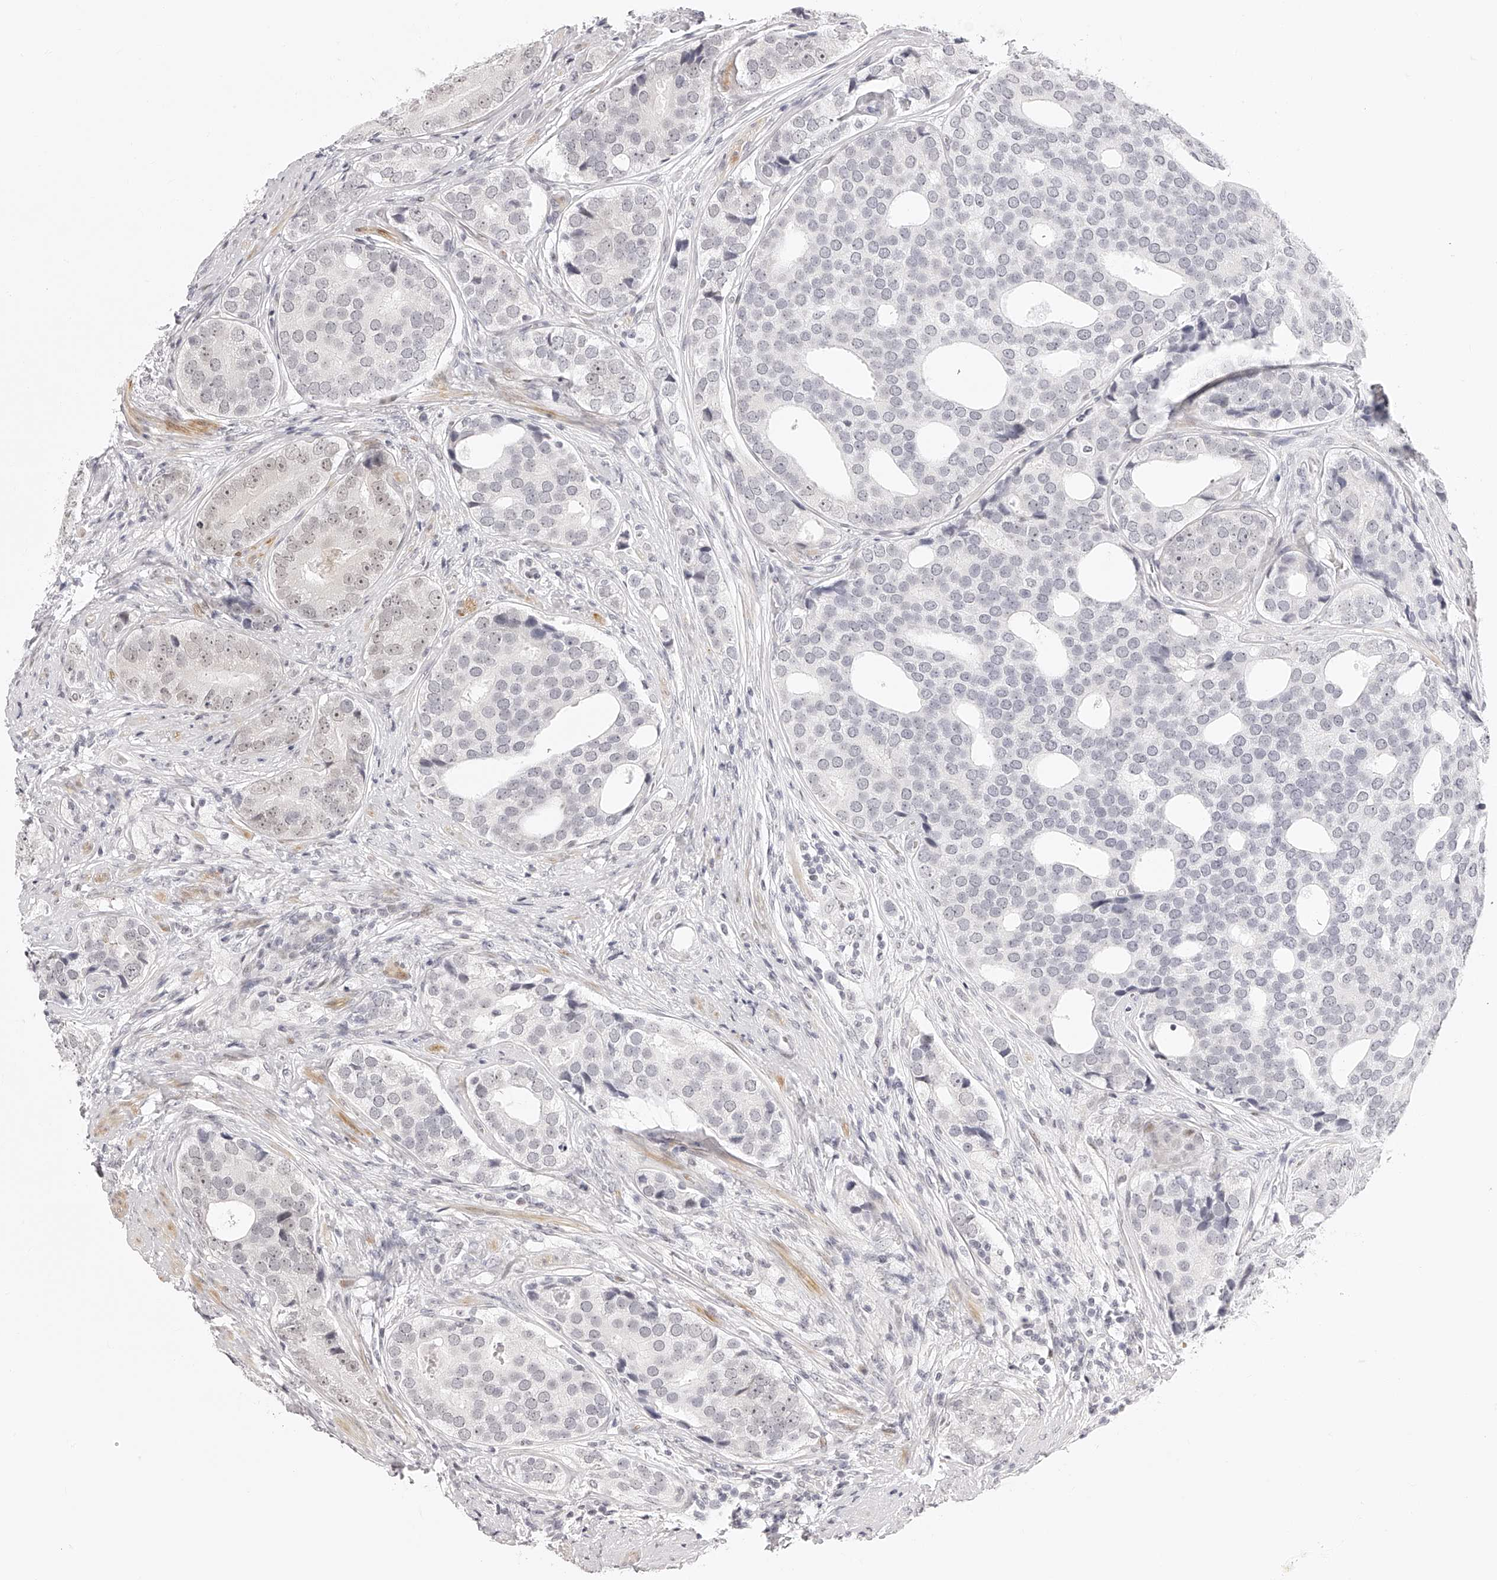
{"staining": {"intensity": "negative", "quantity": "none", "location": "none"}, "tissue": "prostate cancer", "cell_type": "Tumor cells", "image_type": "cancer", "snomed": [{"axis": "morphology", "description": "Adenocarcinoma, High grade"}, {"axis": "topography", "description": "Prostate"}], "caption": "High-grade adenocarcinoma (prostate) was stained to show a protein in brown. There is no significant expression in tumor cells. Brightfield microscopy of IHC stained with DAB (brown) and hematoxylin (blue), captured at high magnification.", "gene": "PLEKHG1", "patient": {"sex": "male", "age": 56}}